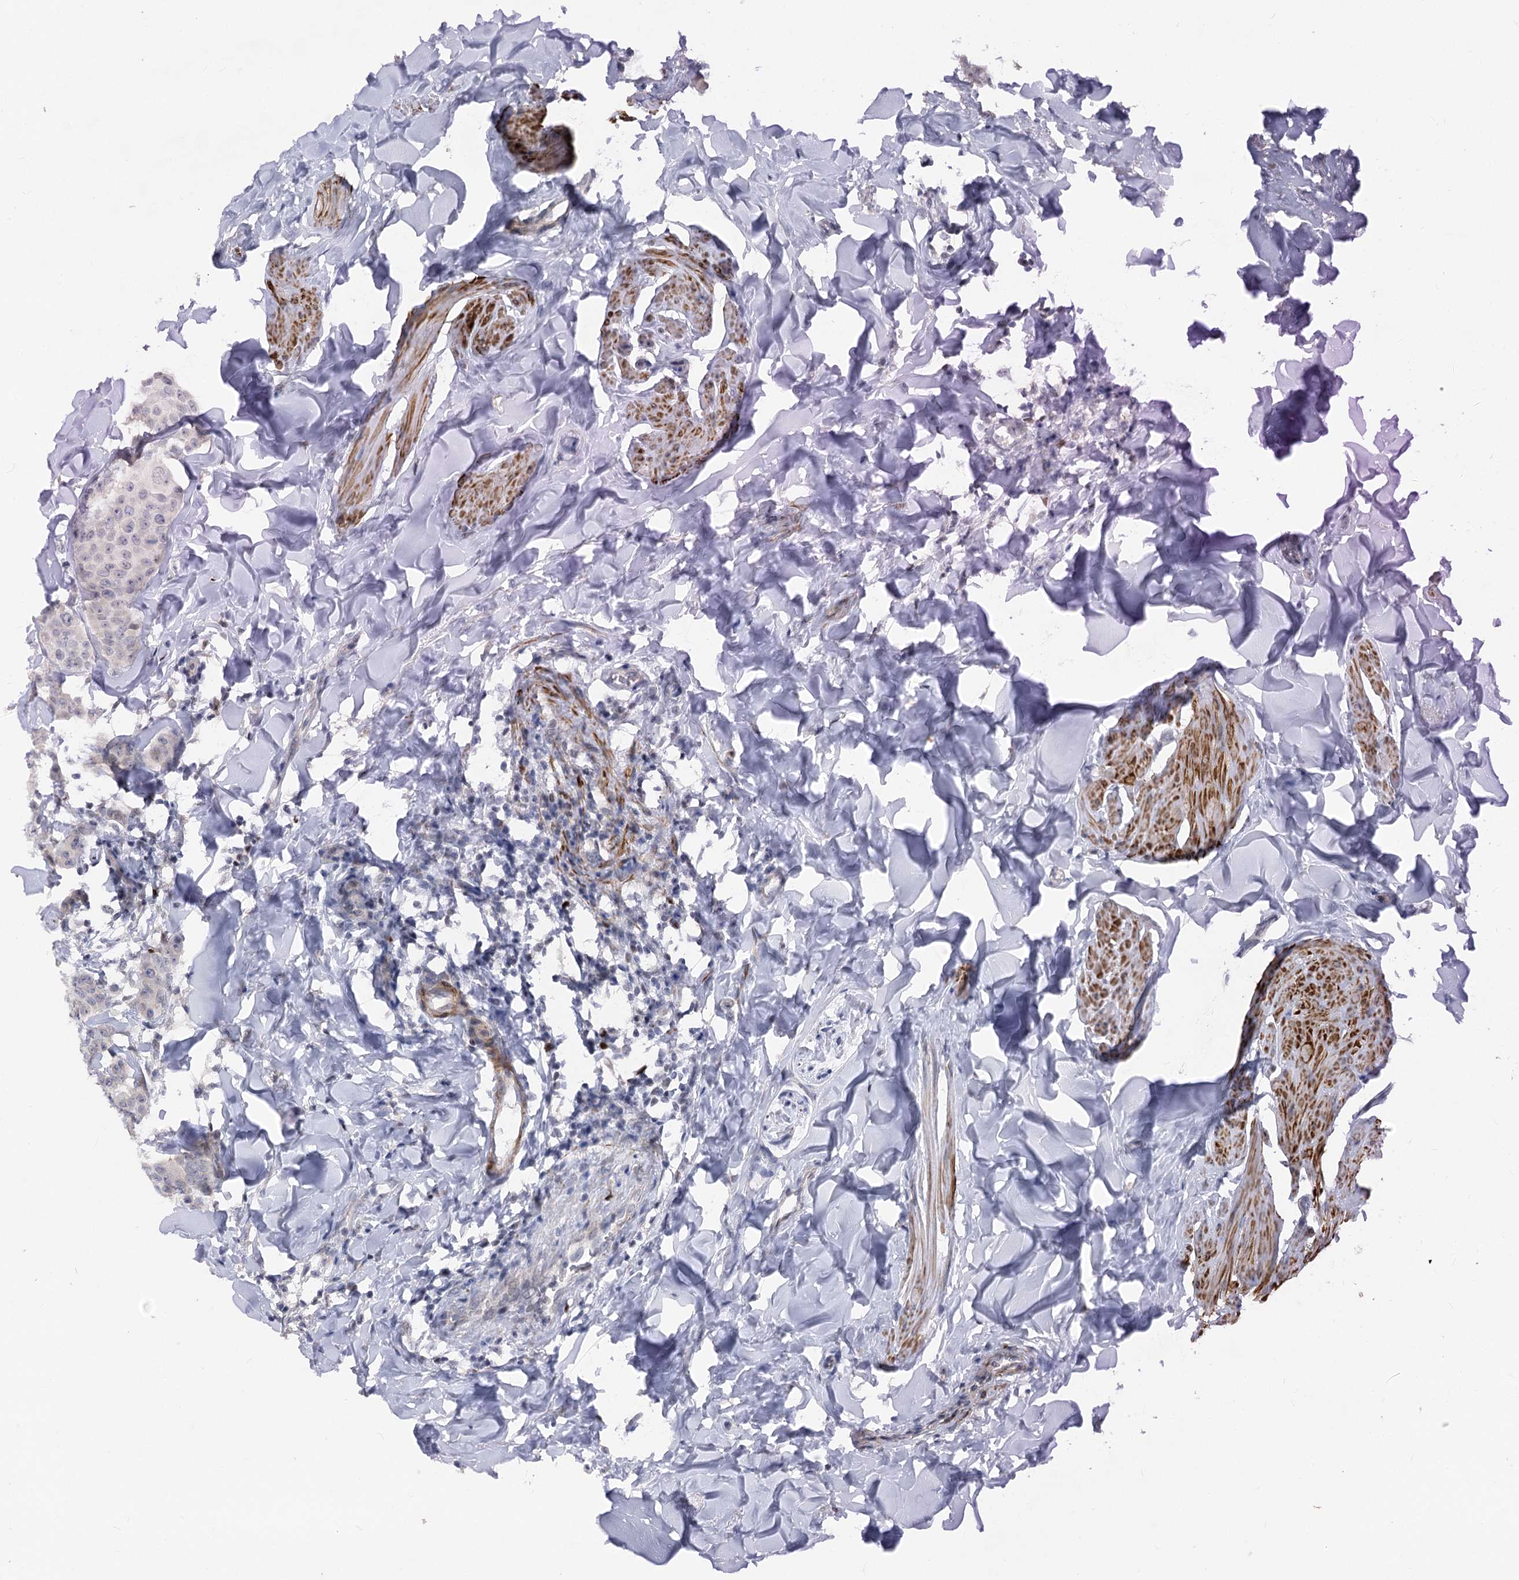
{"staining": {"intensity": "weak", "quantity": "<25%", "location": "nuclear"}, "tissue": "breast cancer", "cell_type": "Tumor cells", "image_type": "cancer", "snomed": [{"axis": "morphology", "description": "Duct carcinoma"}, {"axis": "topography", "description": "Breast"}], "caption": "Tumor cells show no significant protein positivity in breast cancer (intraductal carcinoma). (DAB immunohistochemistry (IHC) with hematoxylin counter stain).", "gene": "ARSI", "patient": {"sex": "female", "age": 40}}